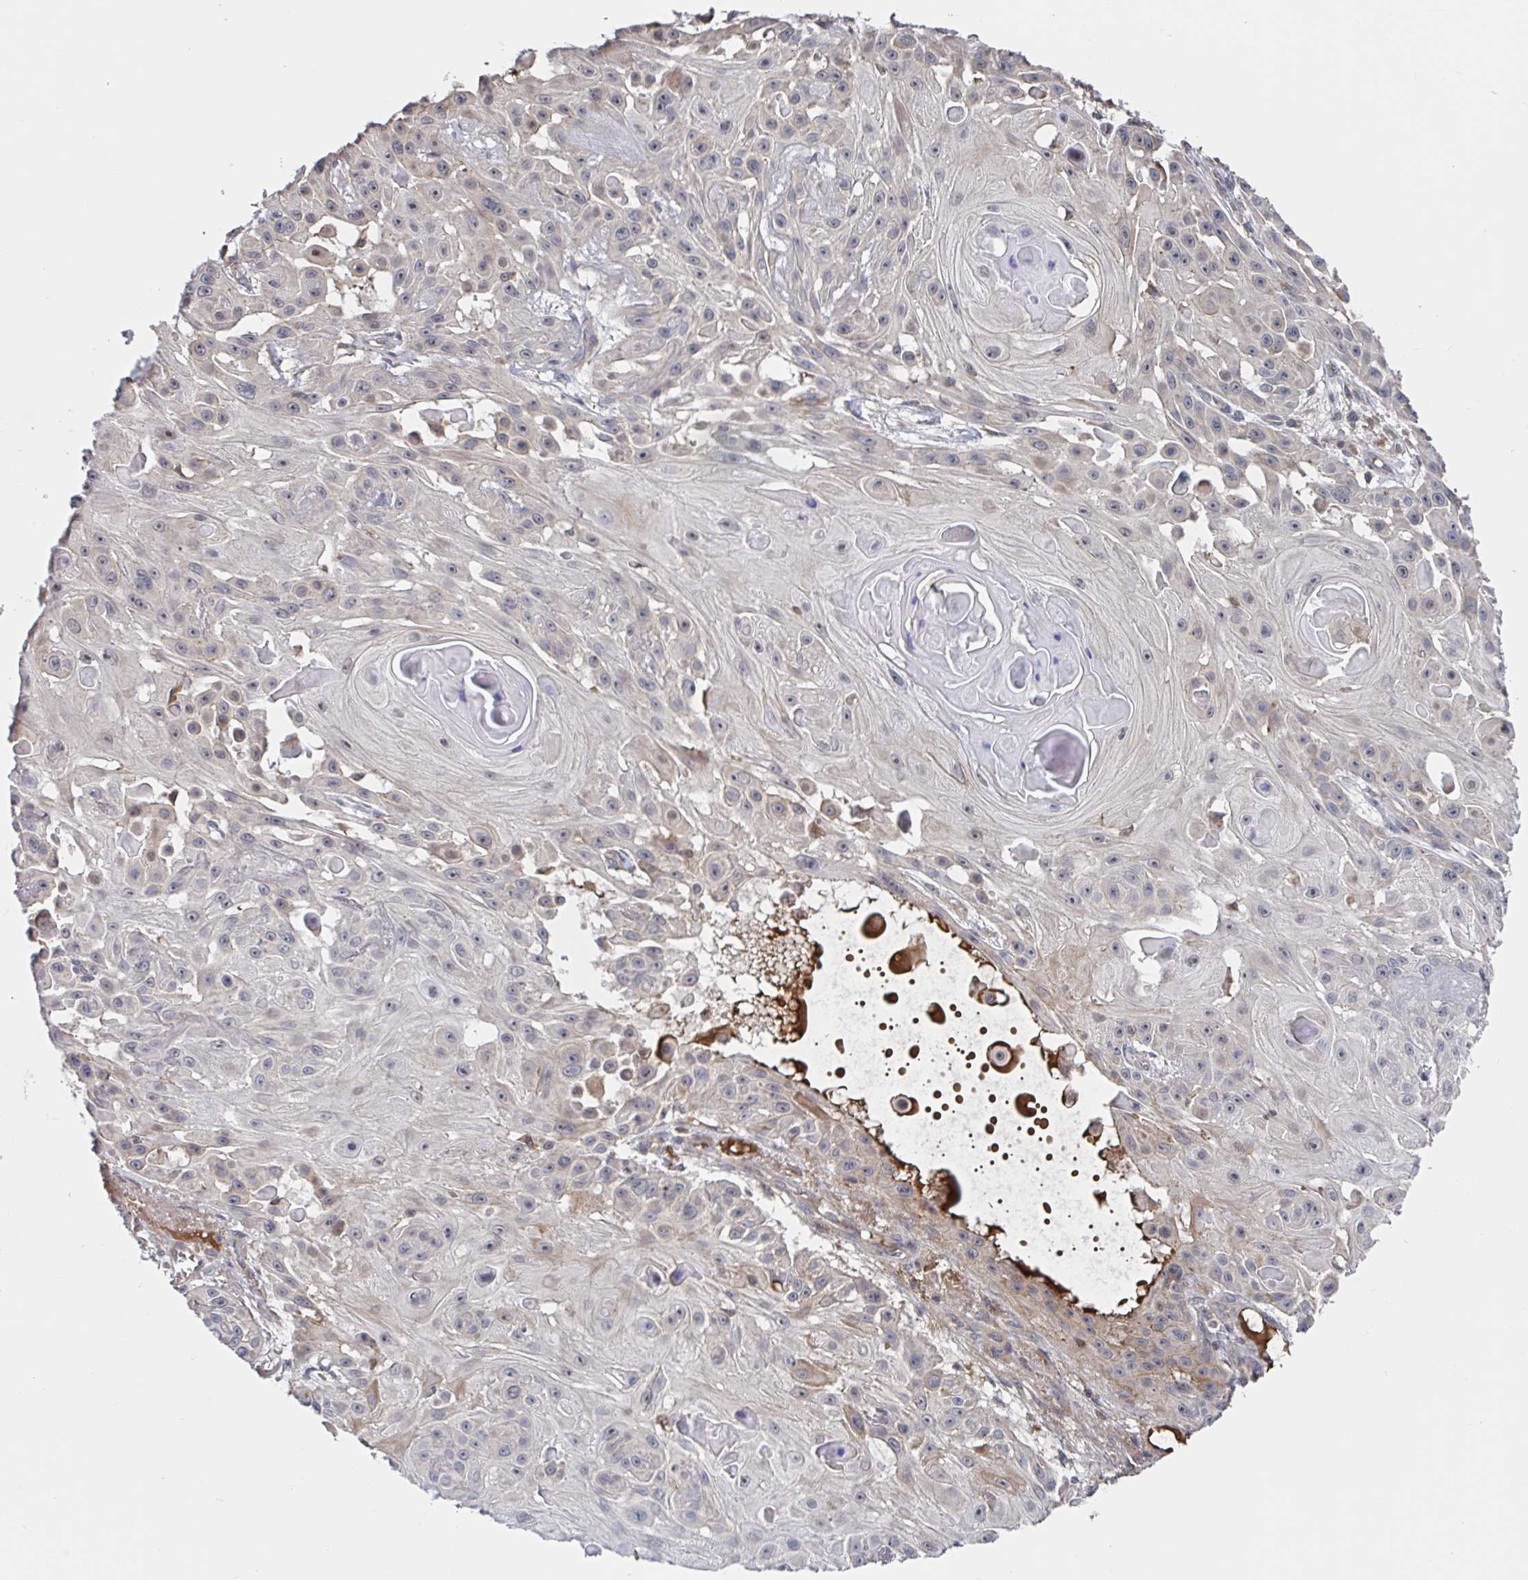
{"staining": {"intensity": "weak", "quantity": "<25%", "location": "cytoplasmic/membranous"}, "tissue": "skin cancer", "cell_type": "Tumor cells", "image_type": "cancer", "snomed": [{"axis": "morphology", "description": "Squamous cell carcinoma, NOS"}, {"axis": "topography", "description": "Skin"}], "caption": "A photomicrograph of skin squamous cell carcinoma stained for a protein displays no brown staining in tumor cells.", "gene": "DHRS12", "patient": {"sex": "male", "age": 91}}